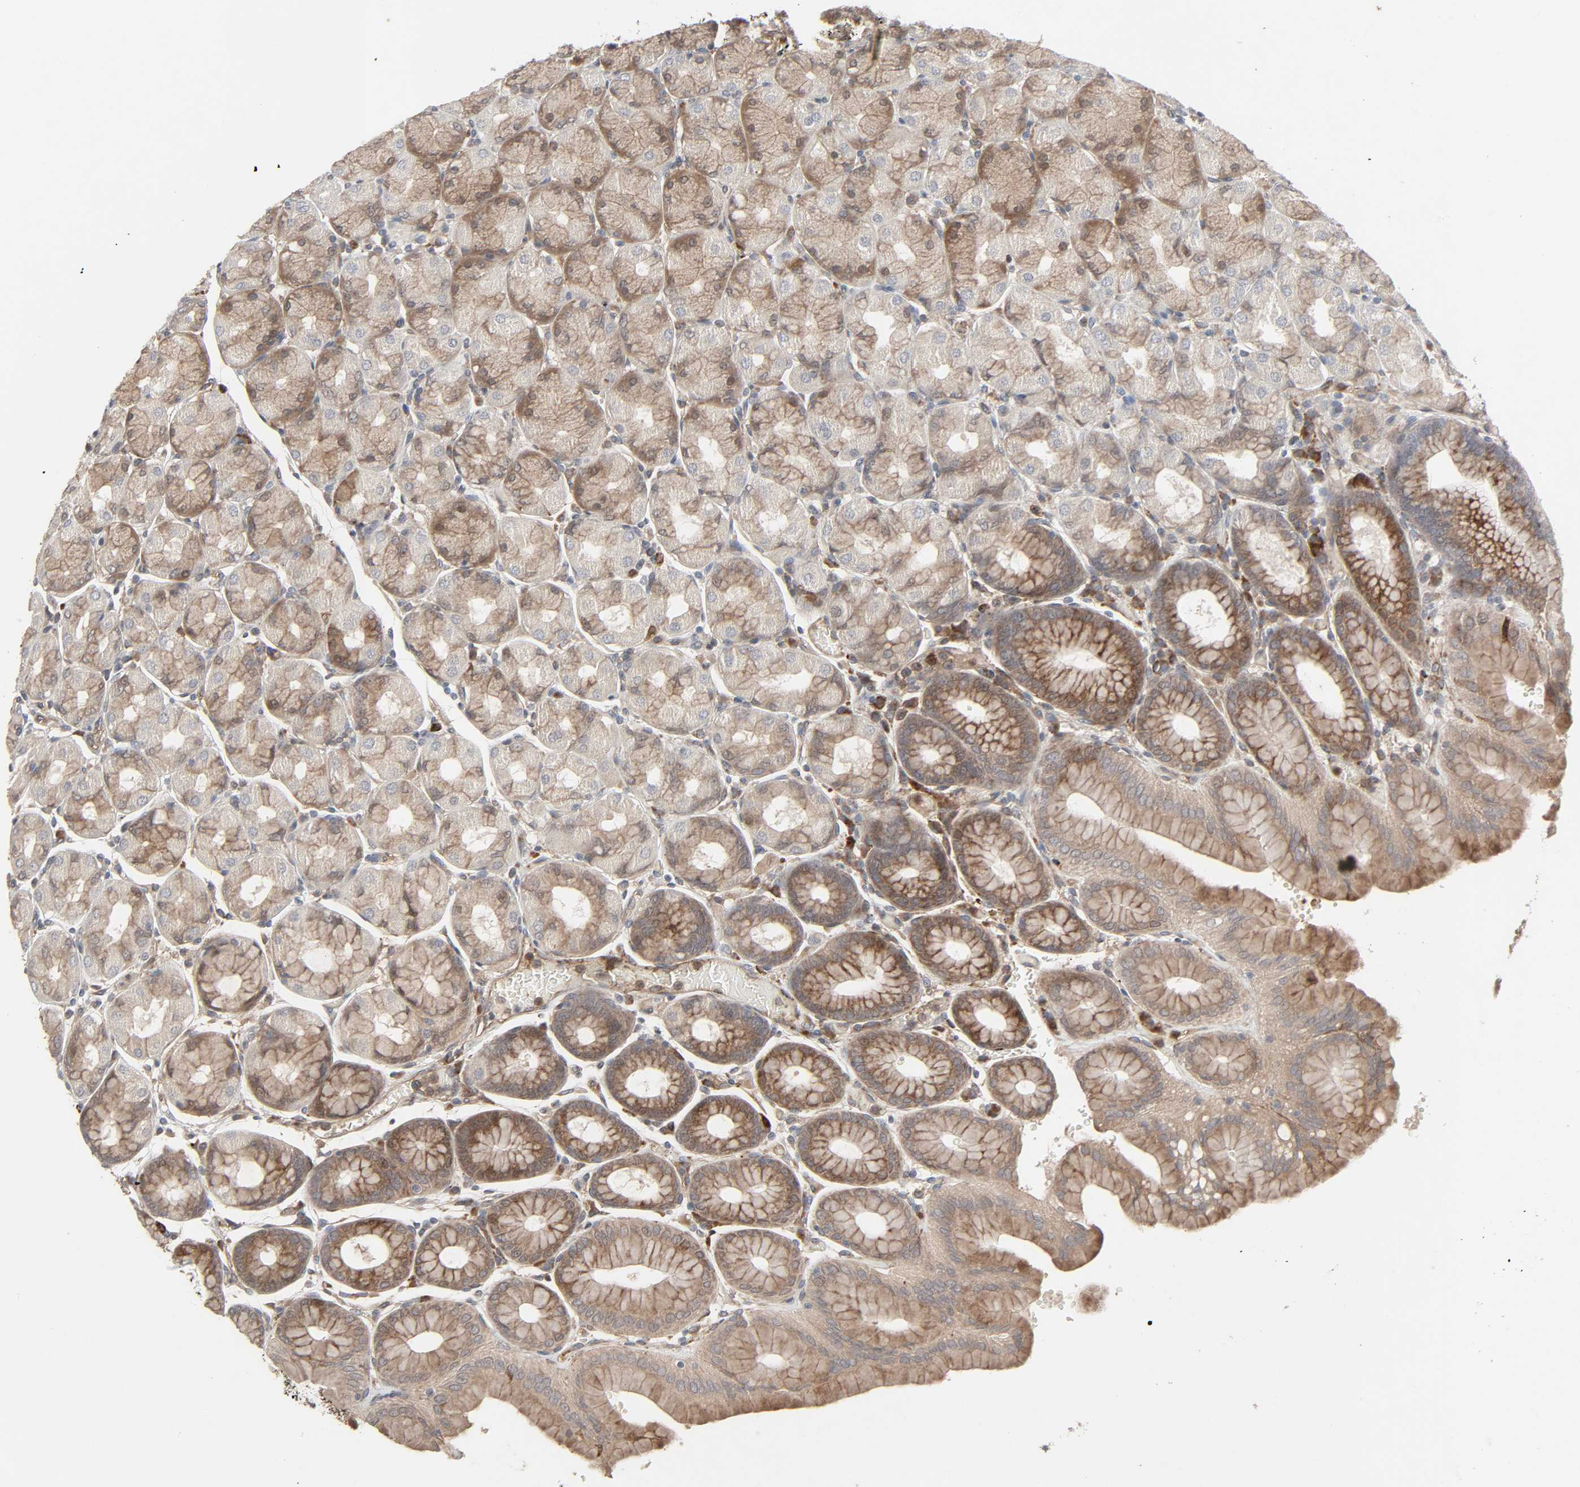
{"staining": {"intensity": "moderate", "quantity": ">75%", "location": "cytoplasmic/membranous"}, "tissue": "stomach", "cell_type": "Glandular cells", "image_type": "normal", "snomed": [{"axis": "morphology", "description": "Normal tissue, NOS"}, {"axis": "topography", "description": "Stomach, upper"}, {"axis": "topography", "description": "Stomach"}], "caption": "High-power microscopy captured an immunohistochemistry histopathology image of benign stomach, revealing moderate cytoplasmic/membranous staining in about >75% of glandular cells.", "gene": "ADCY4", "patient": {"sex": "male", "age": 76}}